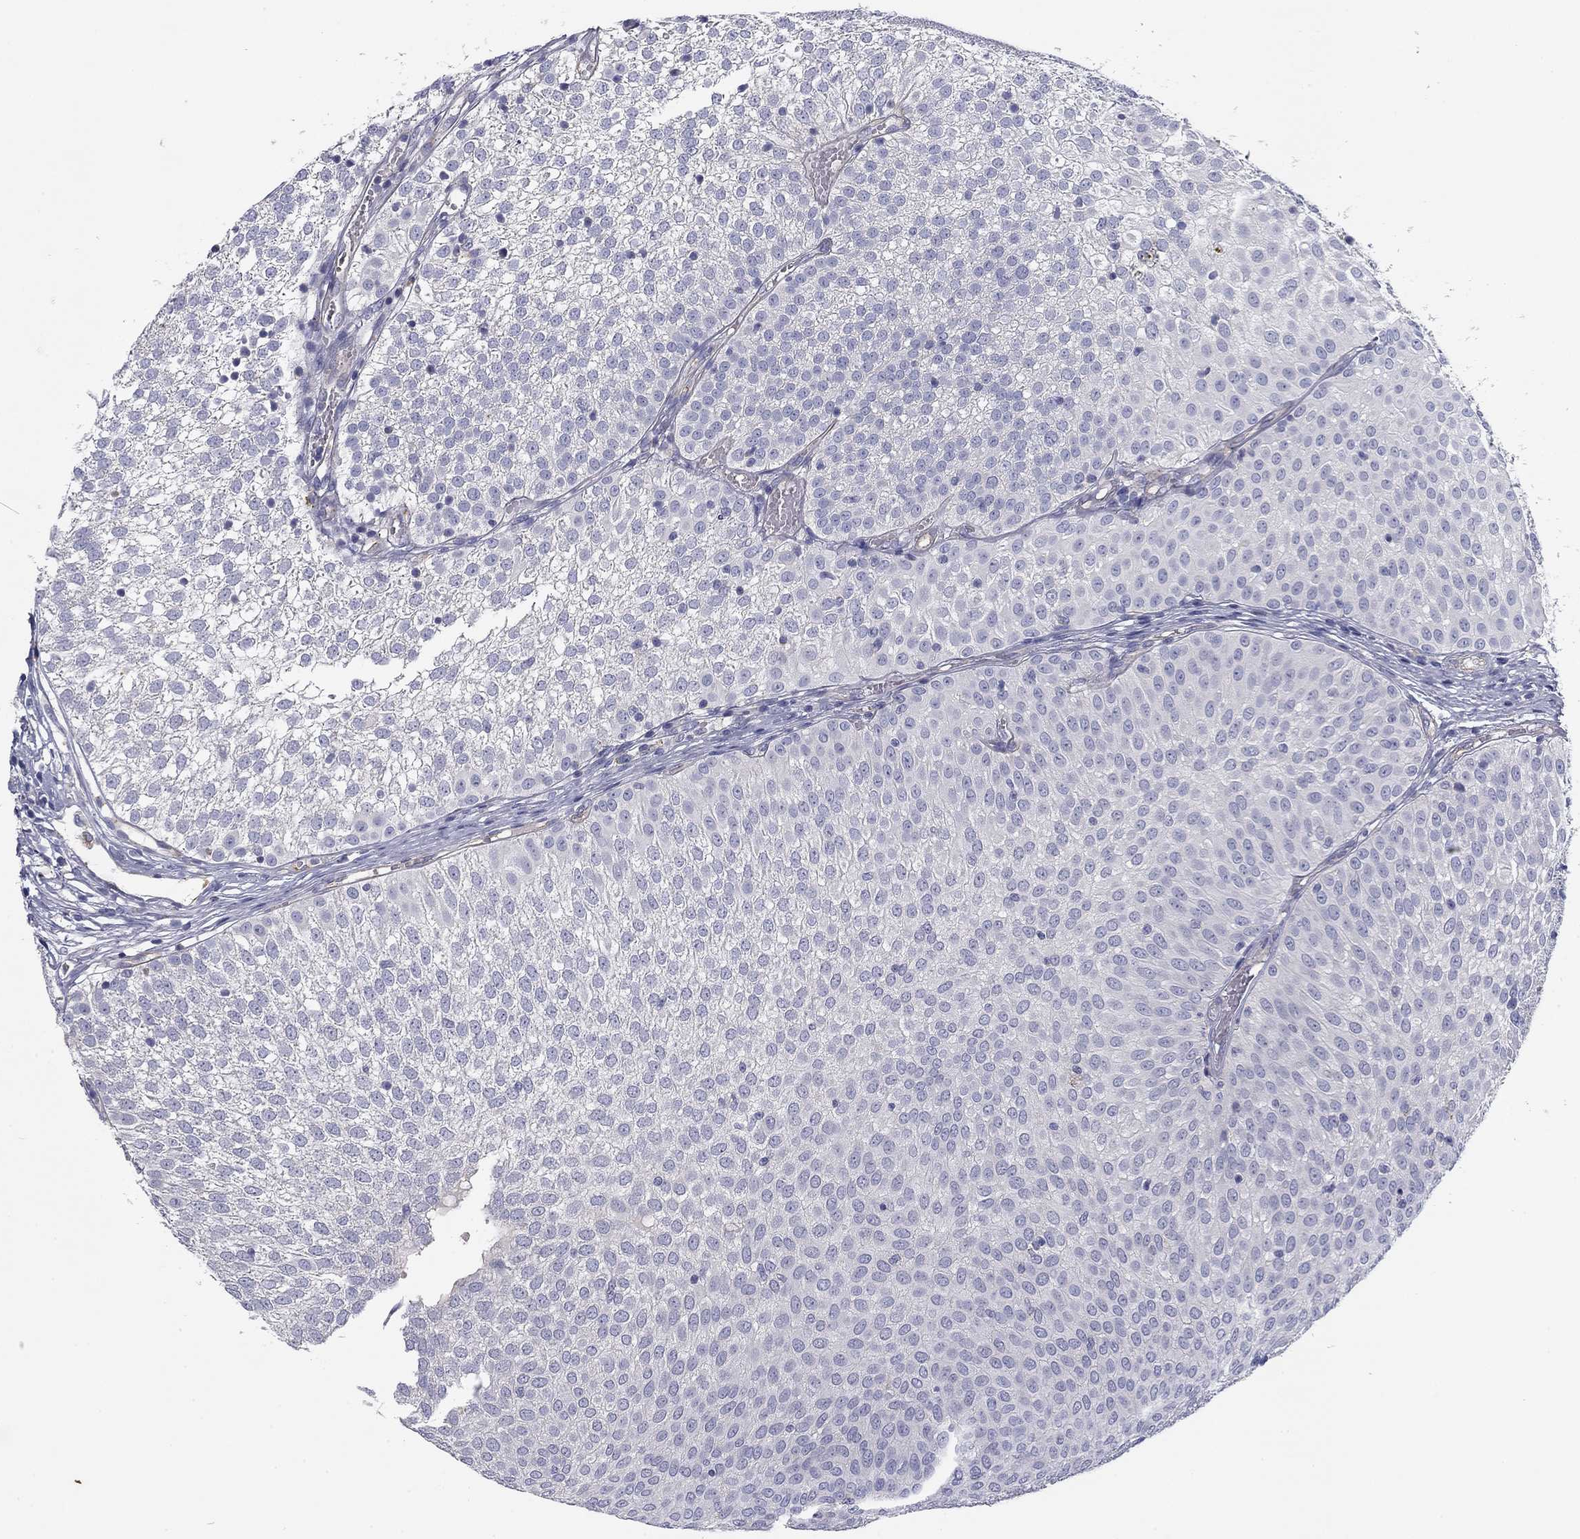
{"staining": {"intensity": "negative", "quantity": "none", "location": "none"}, "tissue": "urothelial cancer", "cell_type": "Tumor cells", "image_type": "cancer", "snomed": [{"axis": "morphology", "description": "Urothelial carcinoma, Low grade"}, {"axis": "topography", "description": "Urinary bladder"}], "caption": "This photomicrograph is of urothelial cancer stained with immunohistochemistry to label a protein in brown with the nuclei are counter-stained blue. There is no positivity in tumor cells.", "gene": "SEPTIN3", "patient": {"sex": "male", "age": 52}}